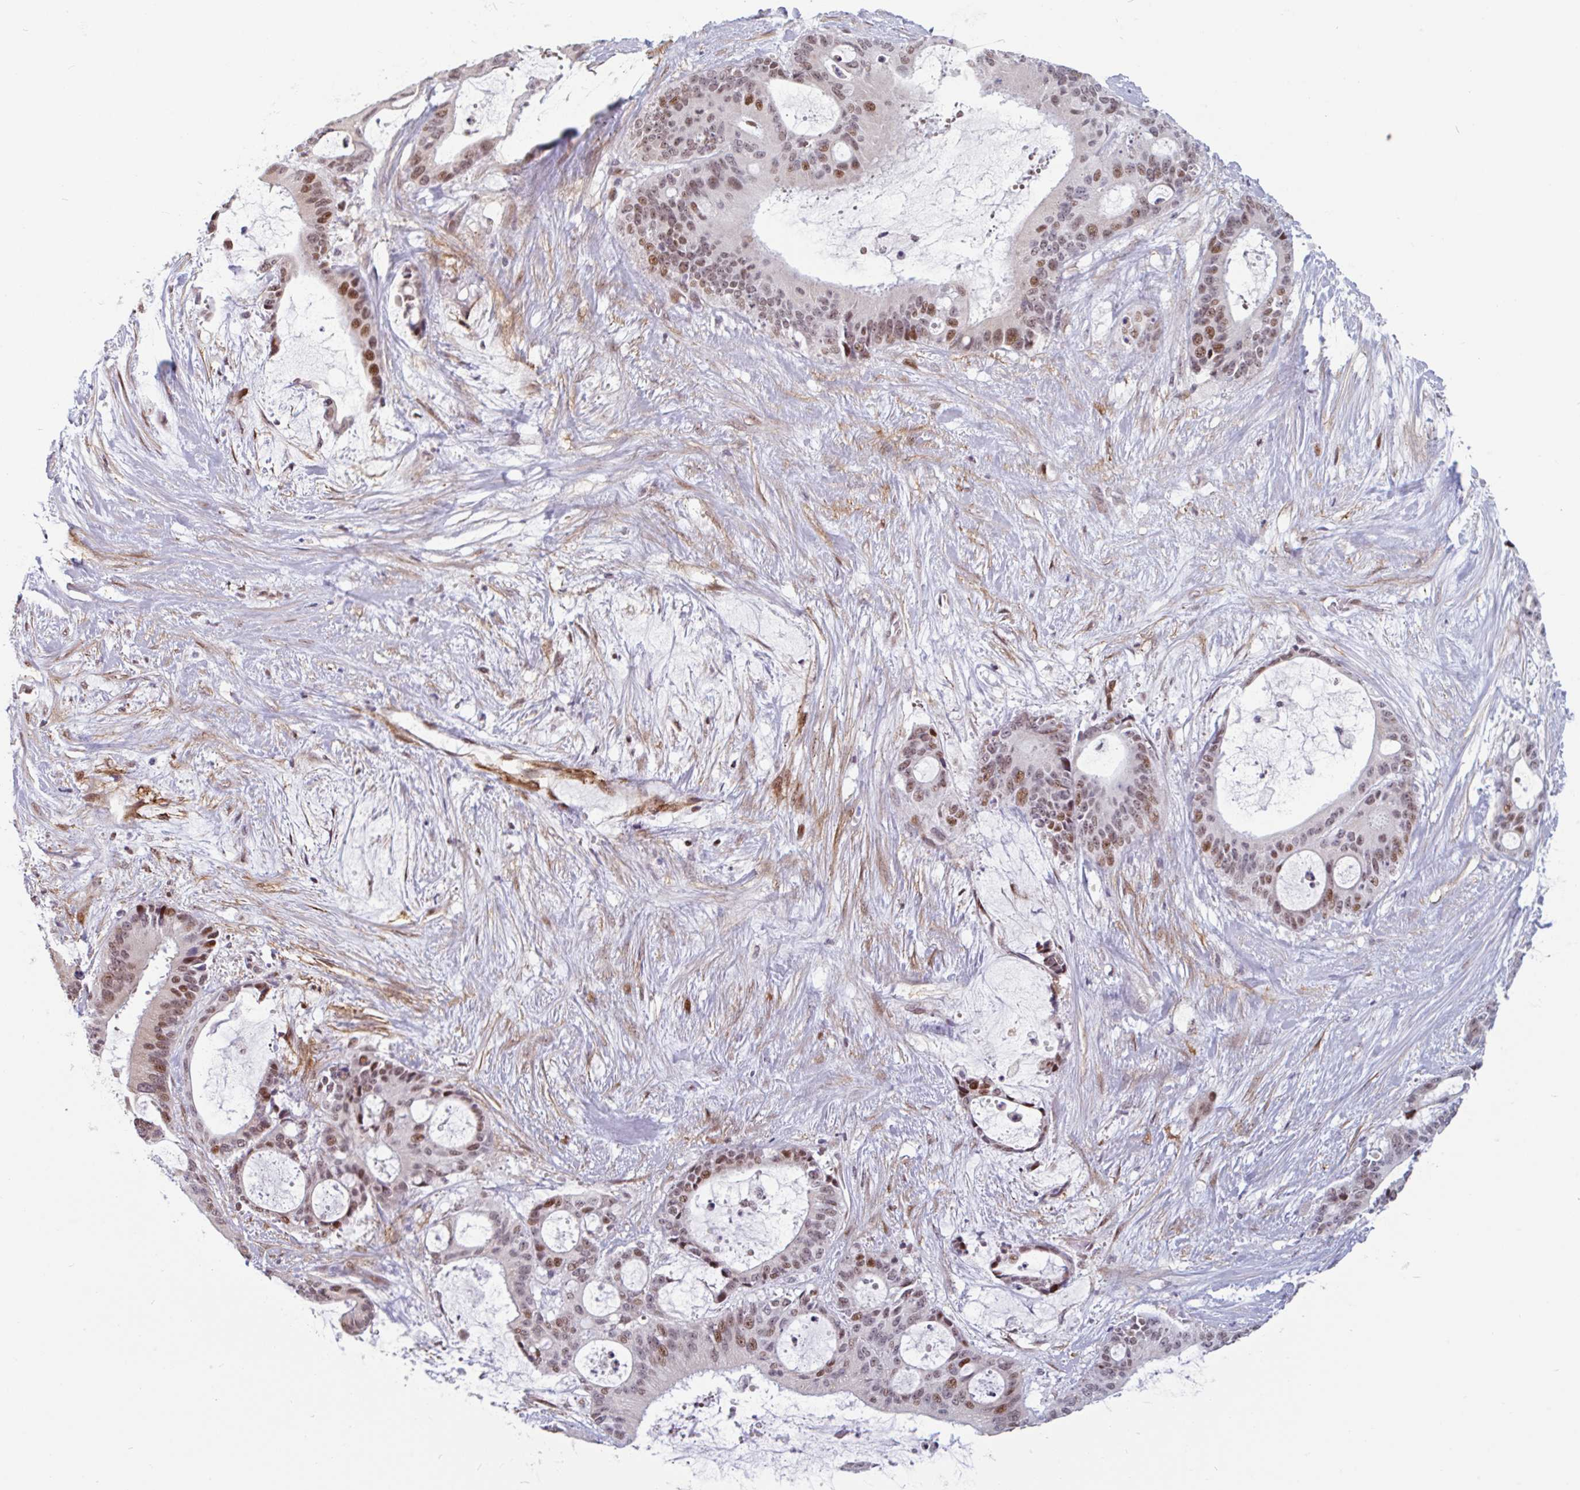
{"staining": {"intensity": "moderate", "quantity": ">75%", "location": "nuclear"}, "tissue": "liver cancer", "cell_type": "Tumor cells", "image_type": "cancer", "snomed": [{"axis": "morphology", "description": "Normal tissue, NOS"}, {"axis": "morphology", "description": "Cholangiocarcinoma"}, {"axis": "topography", "description": "Liver"}, {"axis": "topography", "description": "Peripheral nerve tissue"}], "caption": "Tumor cells show moderate nuclear expression in about >75% of cells in liver cholangiocarcinoma.", "gene": "TMEM119", "patient": {"sex": "female", "age": 73}}